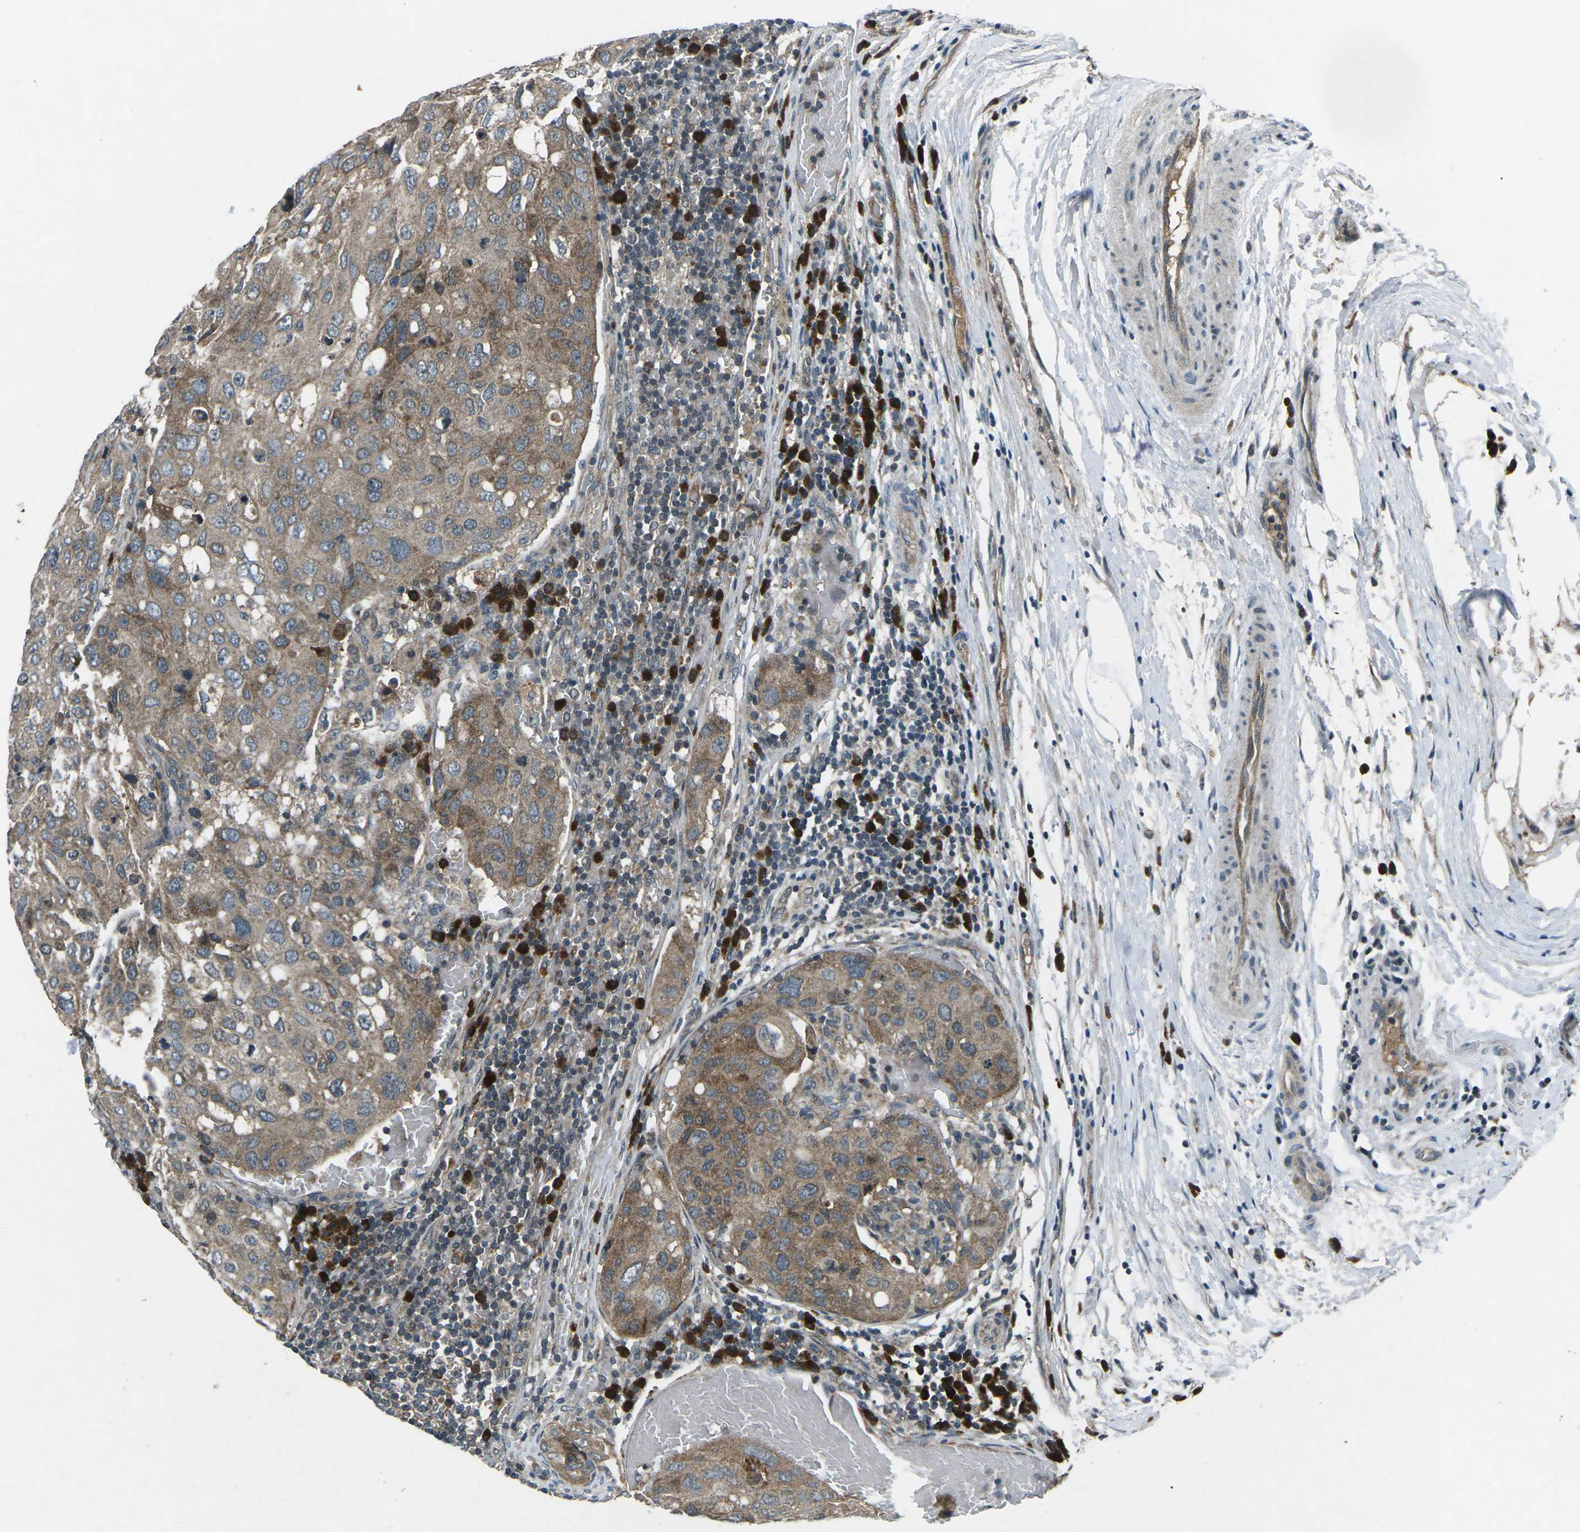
{"staining": {"intensity": "moderate", "quantity": ">75%", "location": "cytoplasmic/membranous"}, "tissue": "urothelial cancer", "cell_type": "Tumor cells", "image_type": "cancer", "snomed": [{"axis": "morphology", "description": "Urothelial carcinoma, High grade"}, {"axis": "topography", "description": "Lymph node"}, {"axis": "topography", "description": "Urinary bladder"}], "caption": "A brown stain shows moderate cytoplasmic/membranous staining of a protein in human urothelial cancer tumor cells.", "gene": "CDK16", "patient": {"sex": "male", "age": 51}}